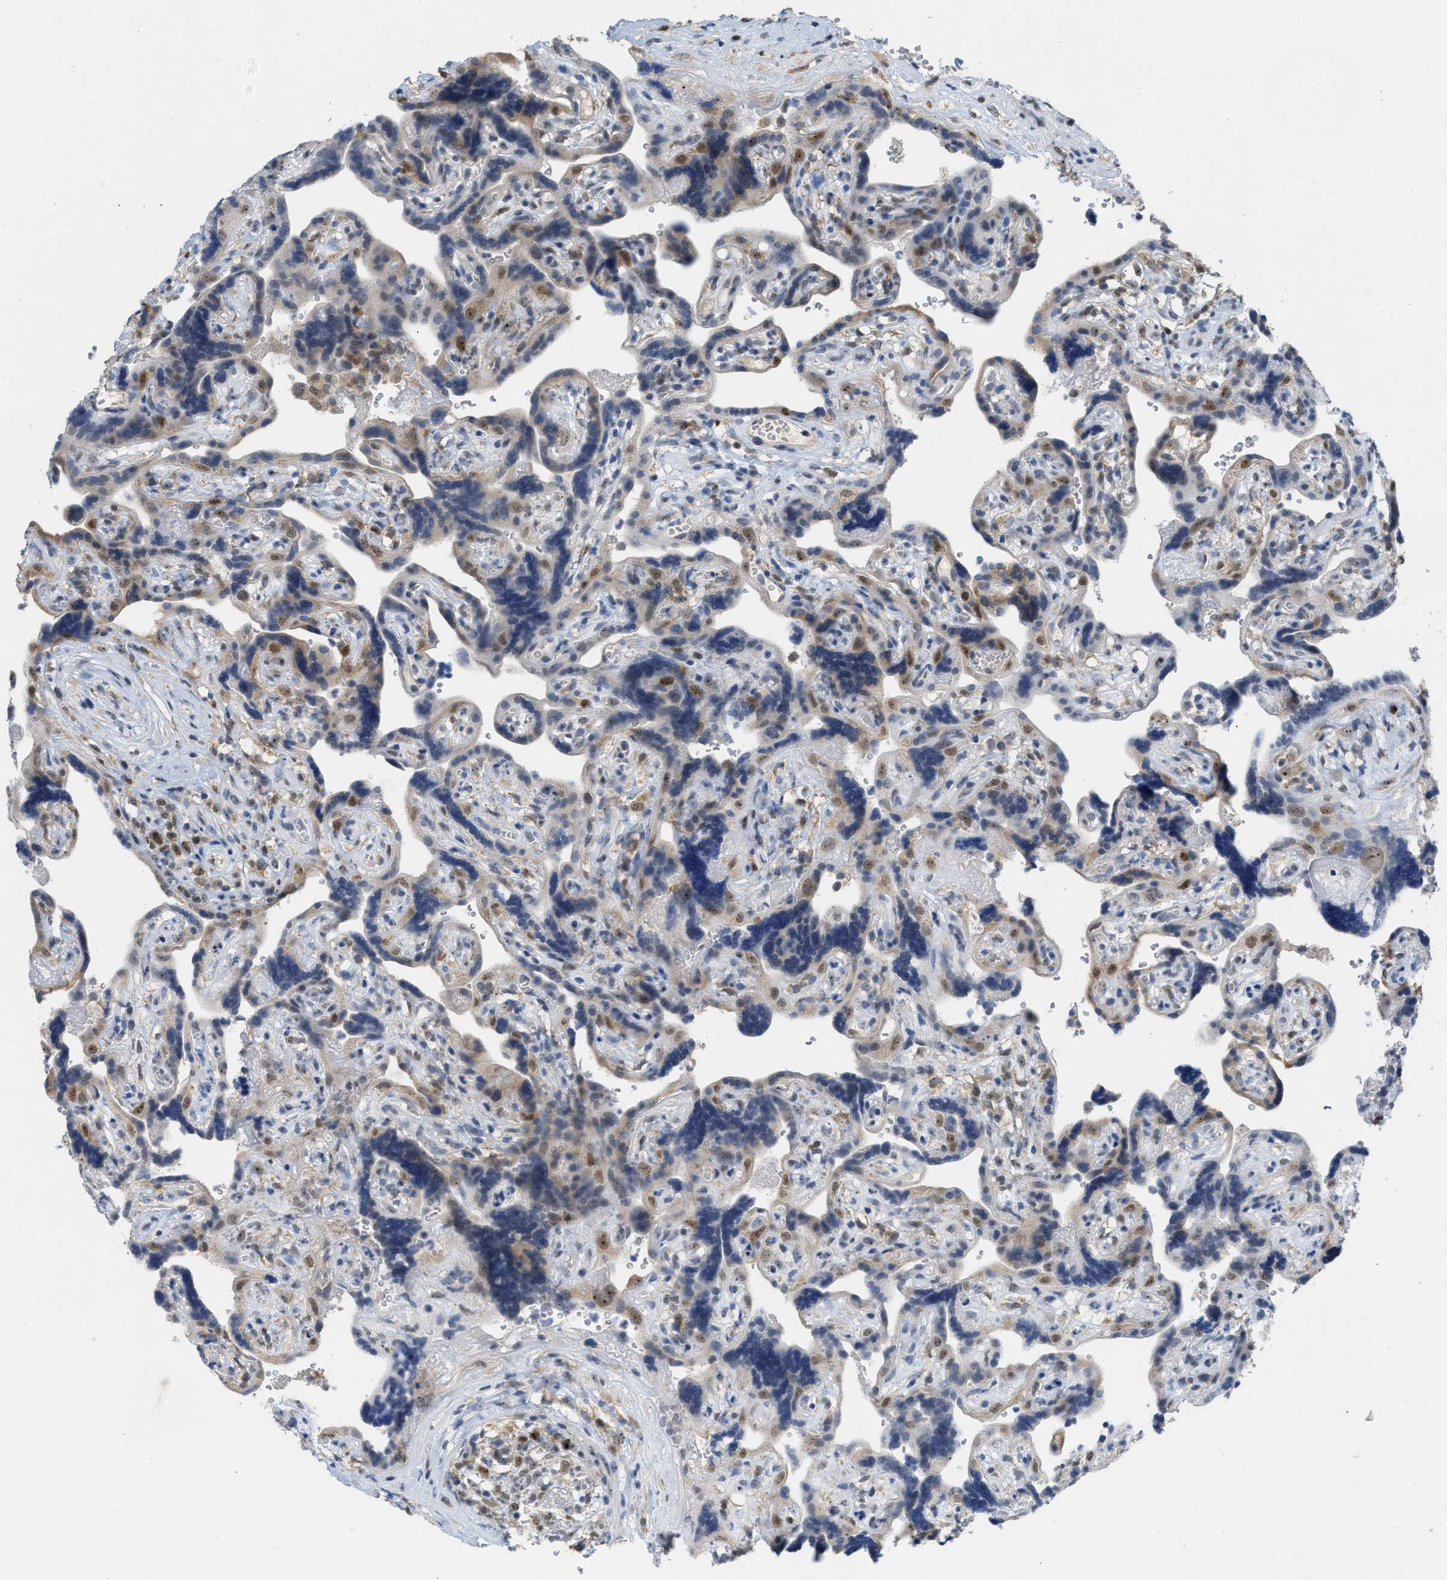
{"staining": {"intensity": "moderate", "quantity": ">75%", "location": "cytoplasmic/membranous,nuclear"}, "tissue": "placenta", "cell_type": "Decidual cells", "image_type": "normal", "snomed": [{"axis": "morphology", "description": "Normal tissue, NOS"}, {"axis": "topography", "description": "Placenta"}], "caption": "Immunohistochemistry micrograph of unremarkable human placenta stained for a protein (brown), which shows medium levels of moderate cytoplasmic/membranous,nuclear expression in approximately >75% of decidual cells.", "gene": "ELAC2", "patient": {"sex": "female", "age": 30}}